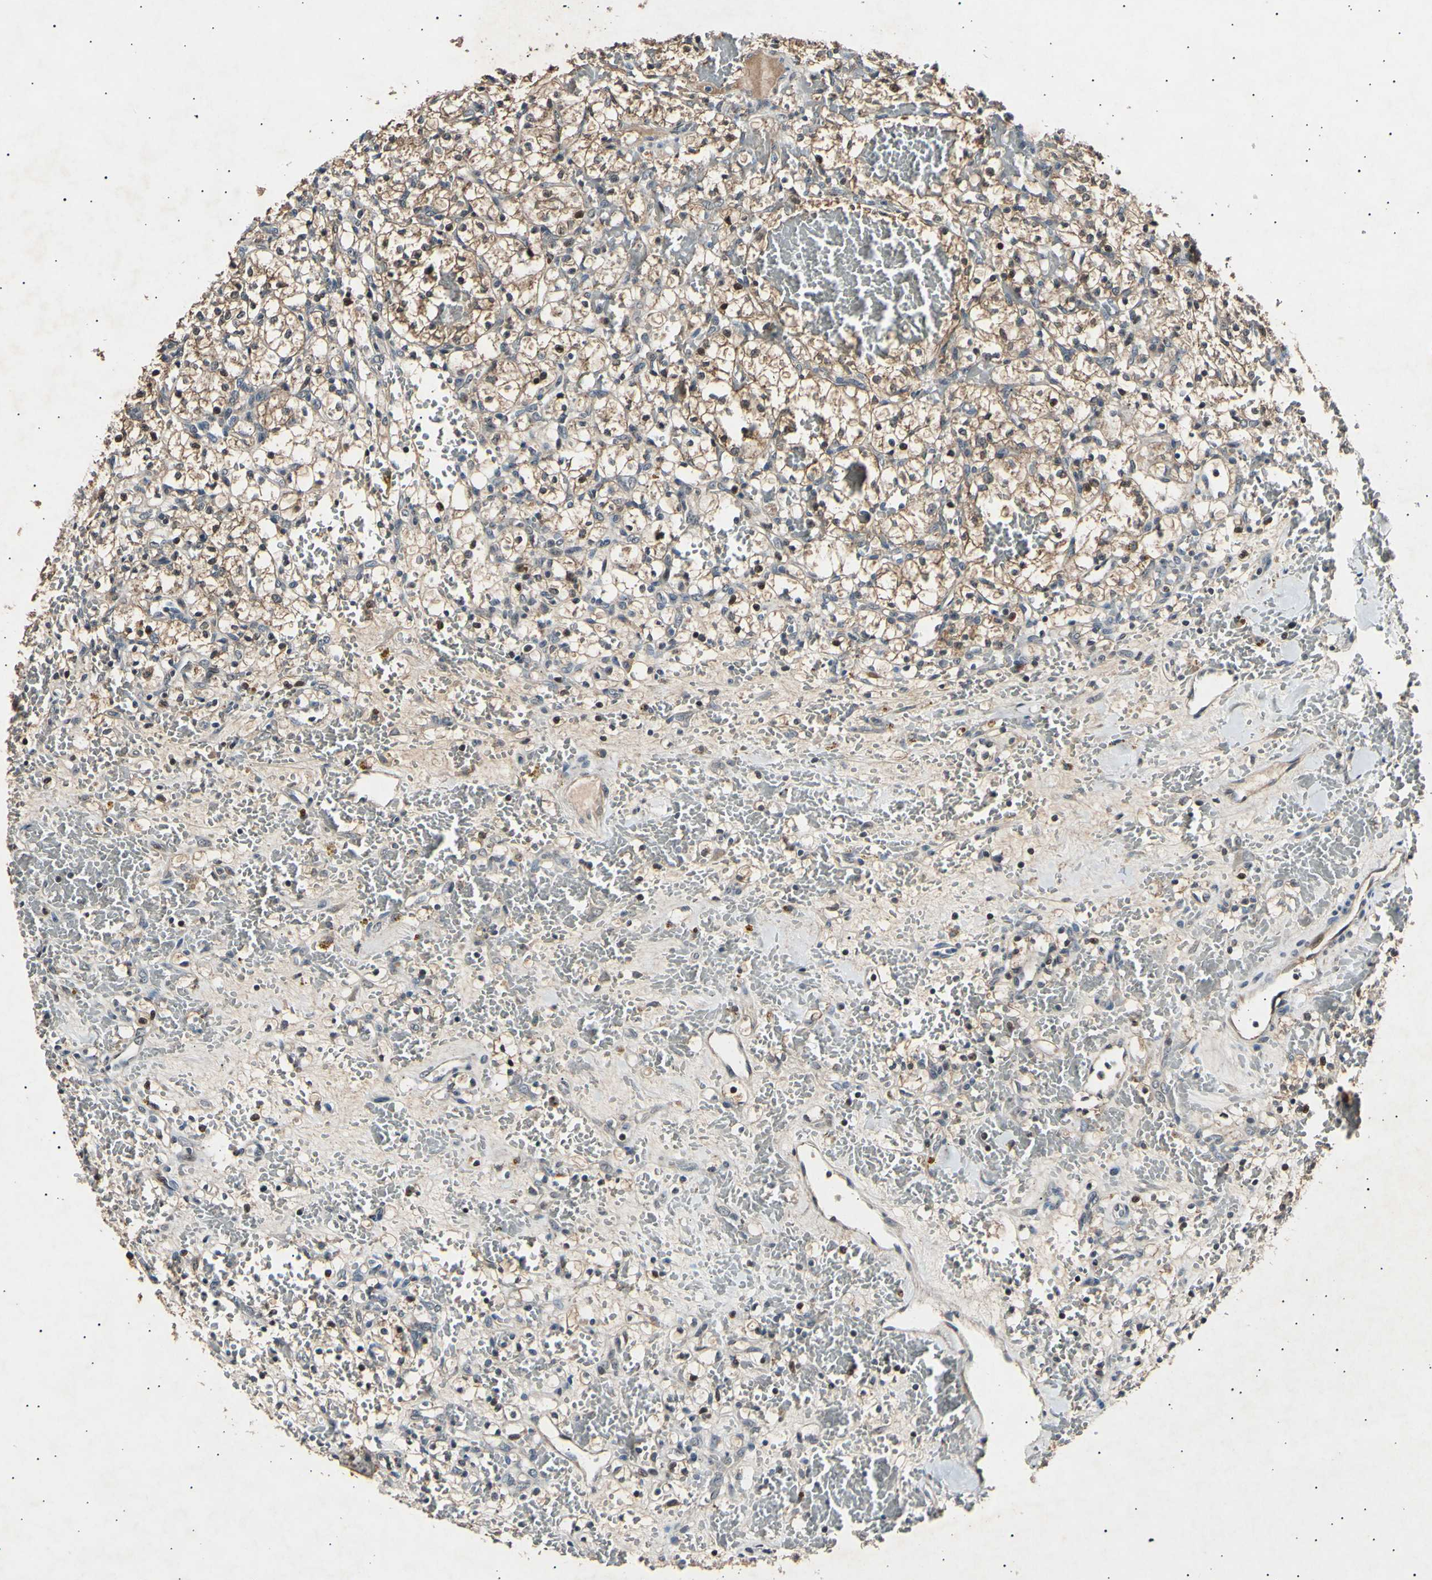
{"staining": {"intensity": "moderate", "quantity": ">75%", "location": "cytoplasmic/membranous"}, "tissue": "renal cancer", "cell_type": "Tumor cells", "image_type": "cancer", "snomed": [{"axis": "morphology", "description": "Adenocarcinoma, NOS"}, {"axis": "topography", "description": "Kidney"}], "caption": "Adenocarcinoma (renal) stained with a brown dye shows moderate cytoplasmic/membranous positive staining in approximately >75% of tumor cells.", "gene": "ADCY3", "patient": {"sex": "female", "age": 60}}